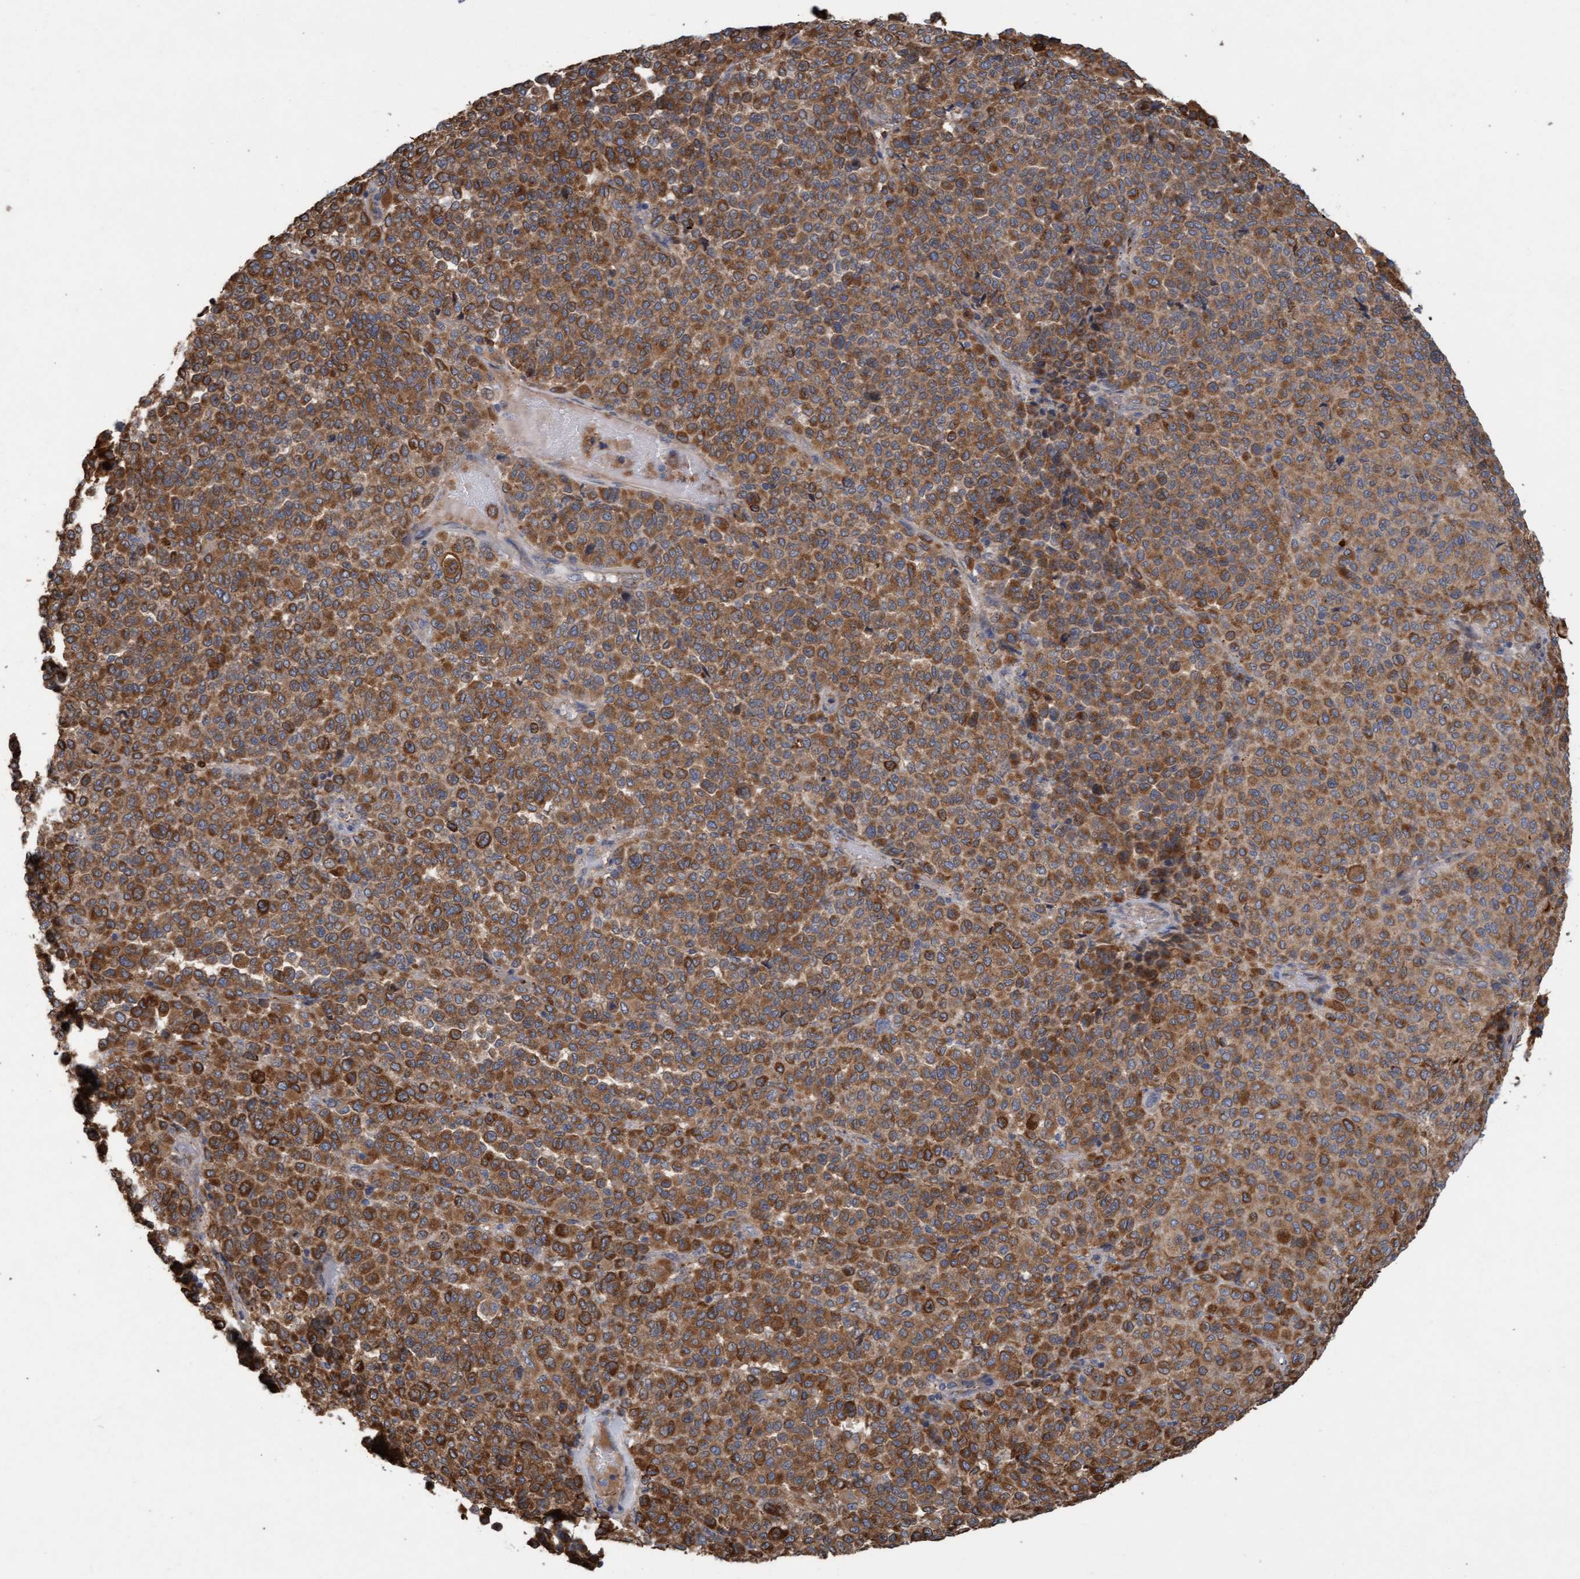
{"staining": {"intensity": "moderate", "quantity": ">75%", "location": "cytoplasmic/membranous"}, "tissue": "melanoma", "cell_type": "Tumor cells", "image_type": "cancer", "snomed": [{"axis": "morphology", "description": "Malignant melanoma, Metastatic site"}, {"axis": "topography", "description": "Pancreas"}], "caption": "Immunohistochemical staining of malignant melanoma (metastatic site) displays medium levels of moderate cytoplasmic/membranous staining in about >75% of tumor cells.", "gene": "DDHD2", "patient": {"sex": "female", "age": 30}}